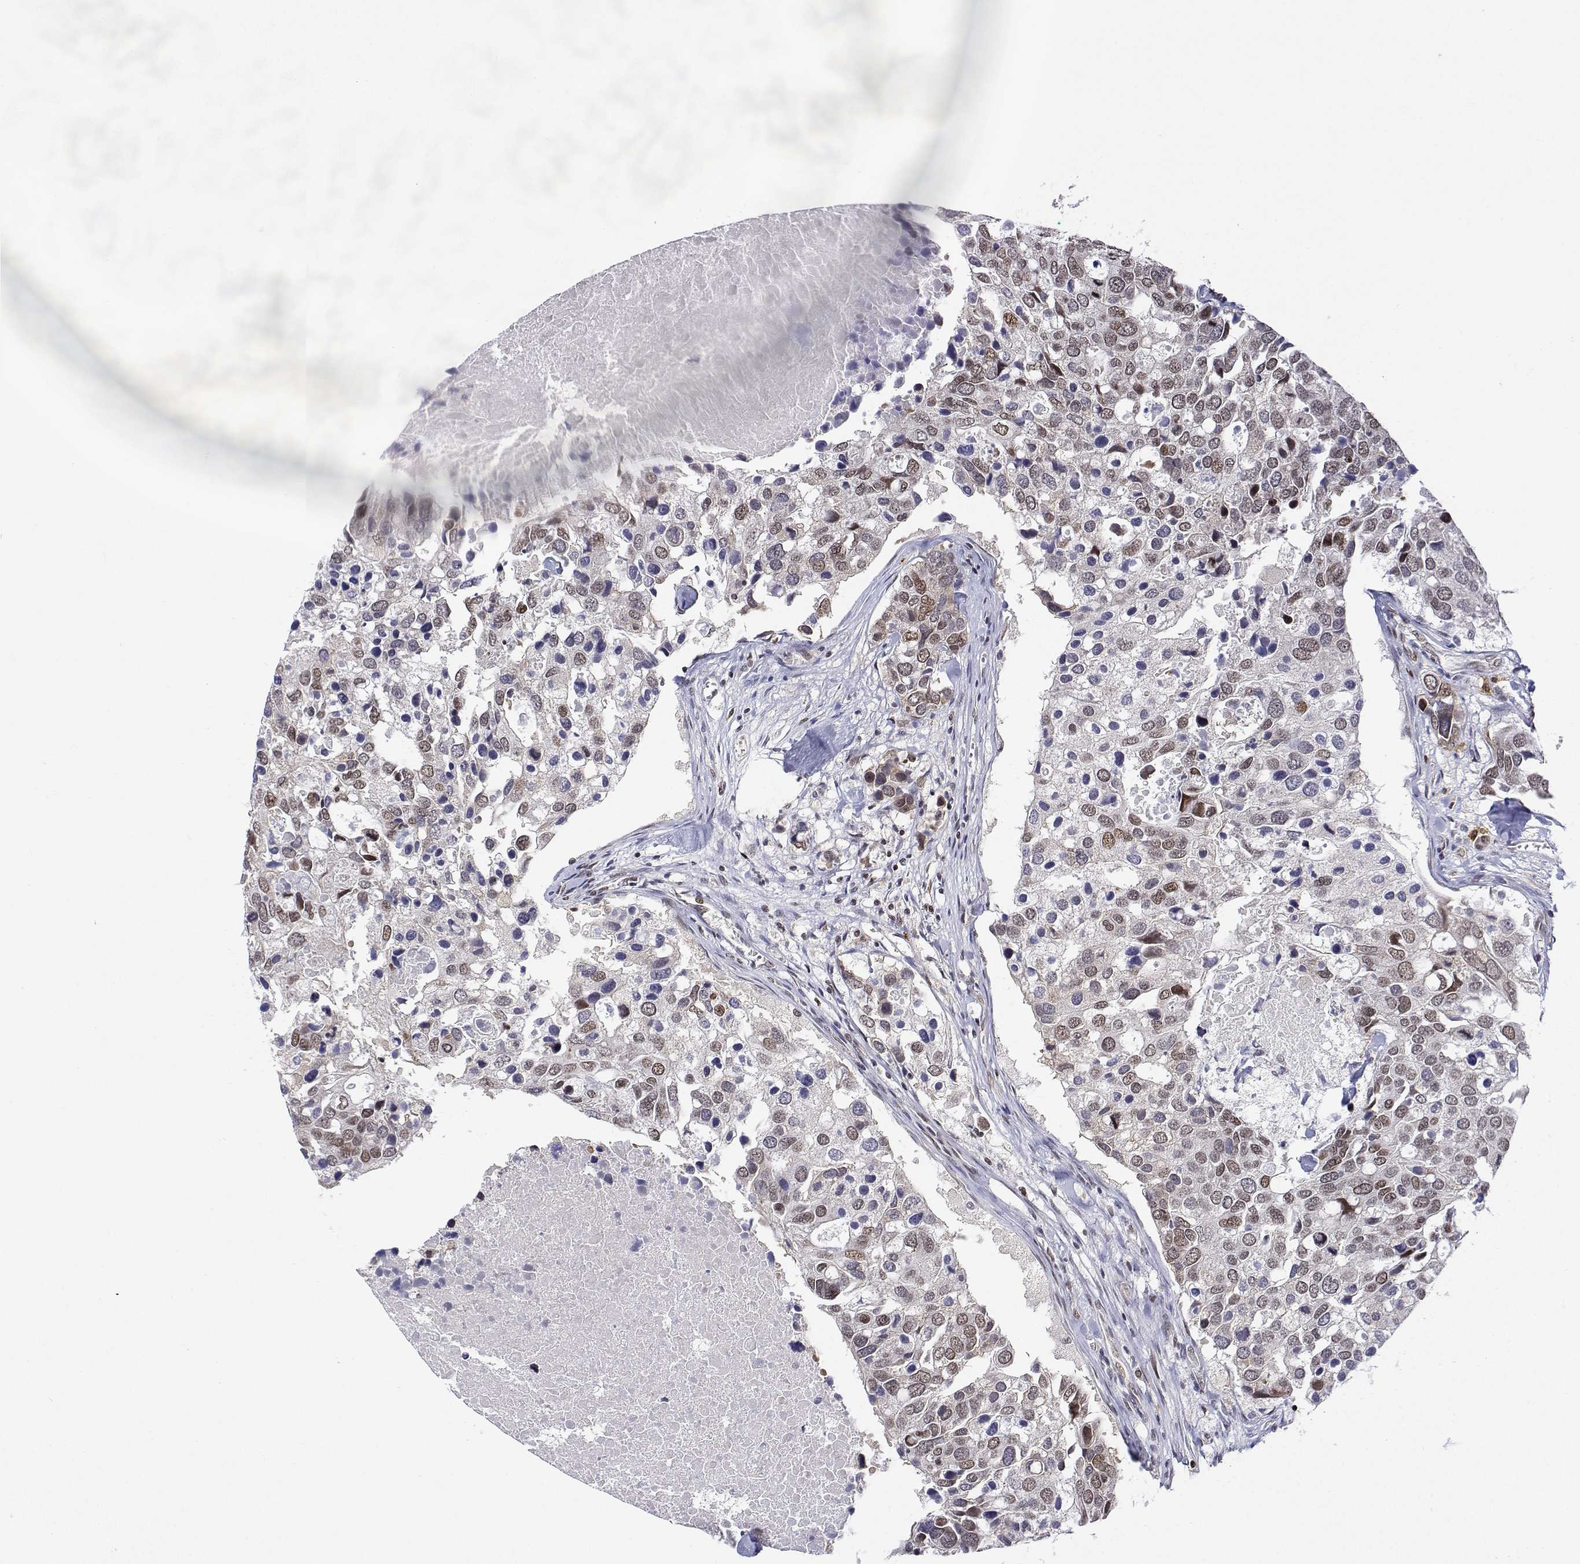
{"staining": {"intensity": "moderate", "quantity": "25%-75%", "location": "nuclear"}, "tissue": "breast cancer", "cell_type": "Tumor cells", "image_type": "cancer", "snomed": [{"axis": "morphology", "description": "Duct carcinoma"}, {"axis": "topography", "description": "Breast"}], "caption": "IHC image of neoplastic tissue: intraductal carcinoma (breast) stained using immunohistochemistry shows medium levels of moderate protein expression localized specifically in the nuclear of tumor cells, appearing as a nuclear brown color.", "gene": "XPC", "patient": {"sex": "female", "age": 83}}